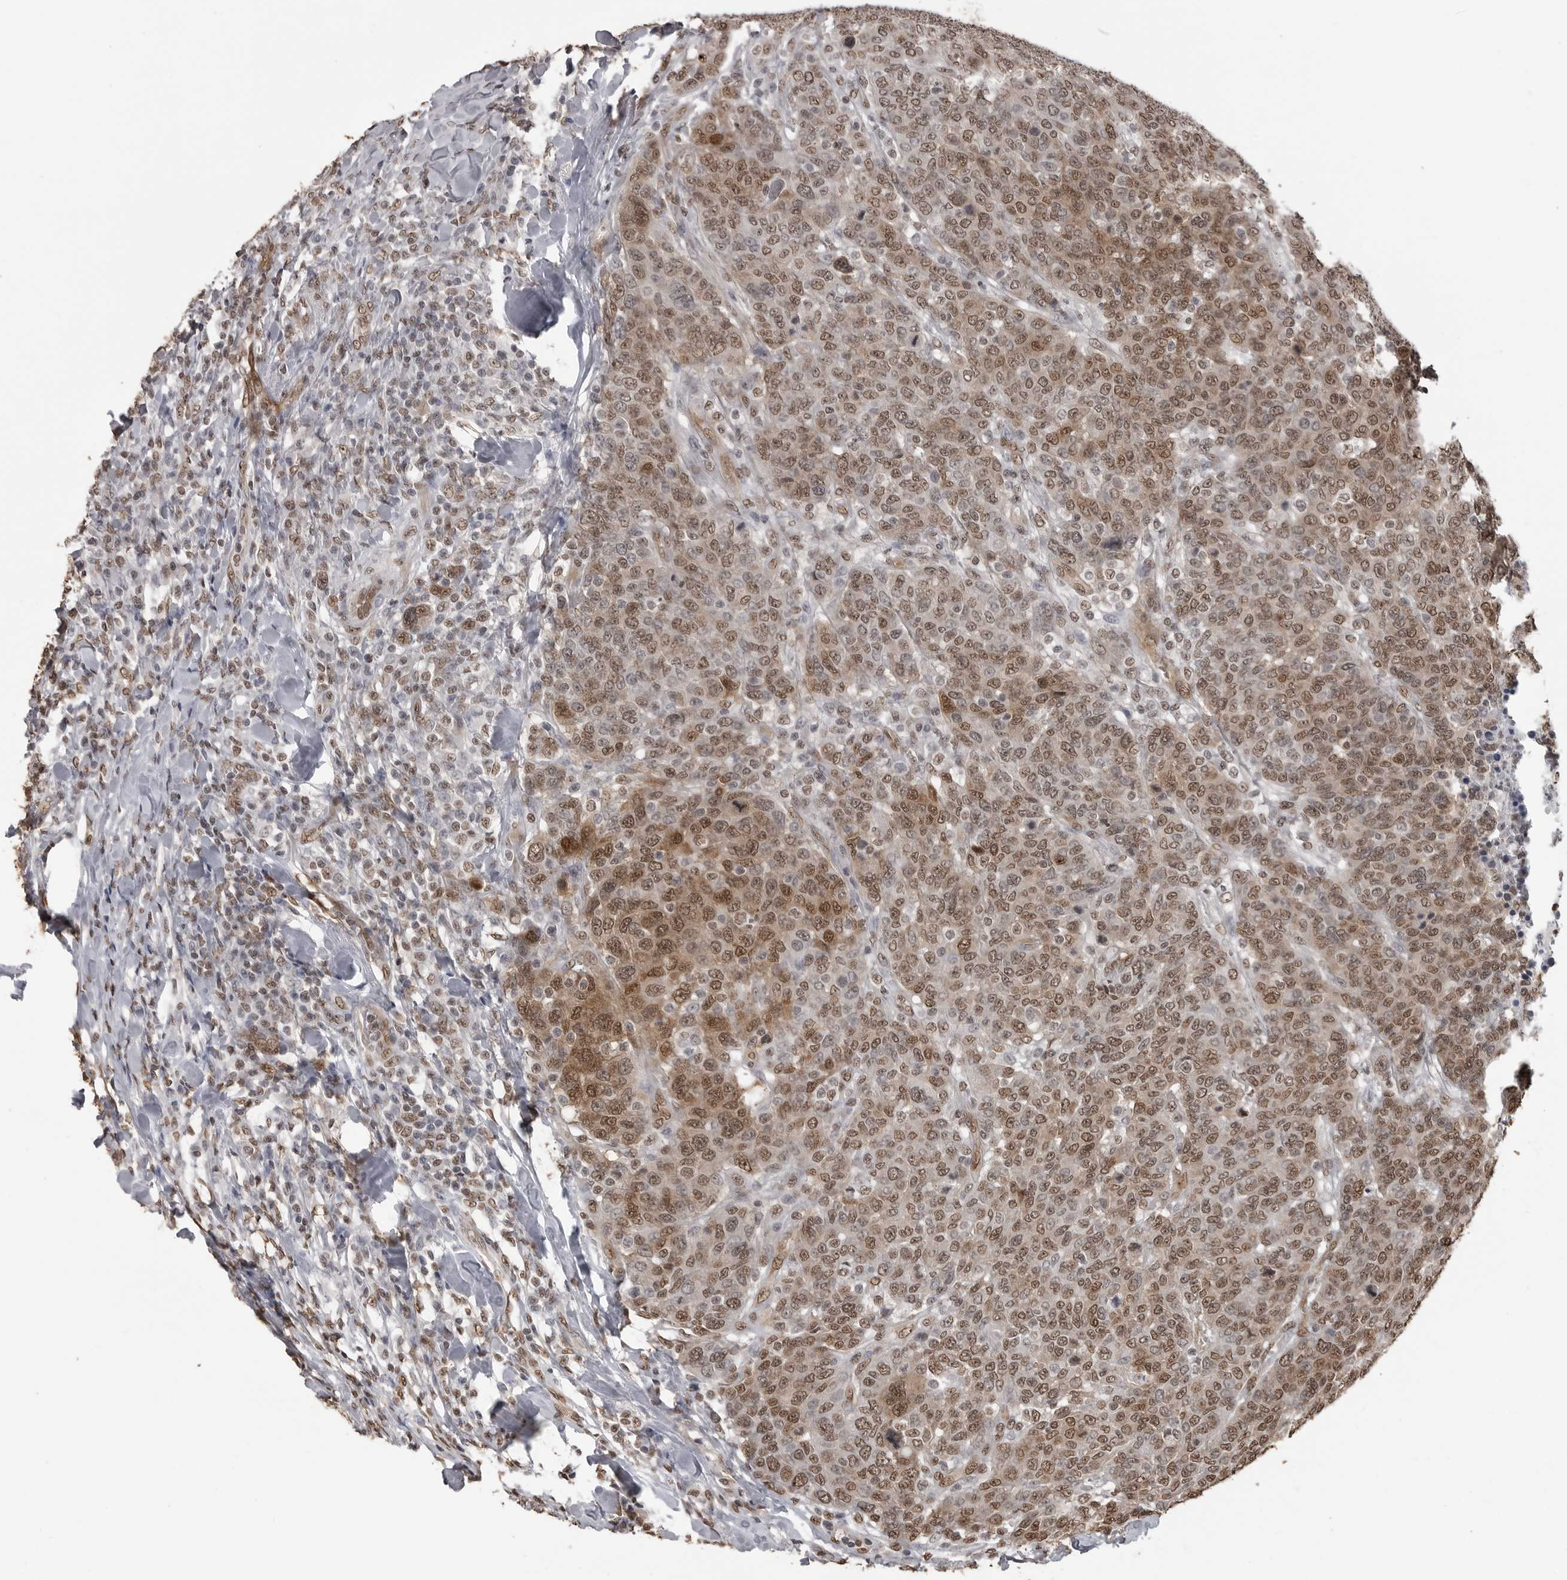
{"staining": {"intensity": "moderate", "quantity": ">75%", "location": "cytoplasmic/membranous,nuclear"}, "tissue": "breast cancer", "cell_type": "Tumor cells", "image_type": "cancer", "snomed": [{"axis": "morphology", "description": "Duct carcinoma"}, {"axis": "topography", "description": "Breast"}], "caption": "Breast invasive ductal carcinoma stained for a protein reveals moderate cytoplasmic/membranous and nuclear positivity in tumor cells. (brown staining indicates protein expression, while blue staining denotes nuclei).", "gene": "SMAD2", "patient": {"sex": "female", "age": 37}}